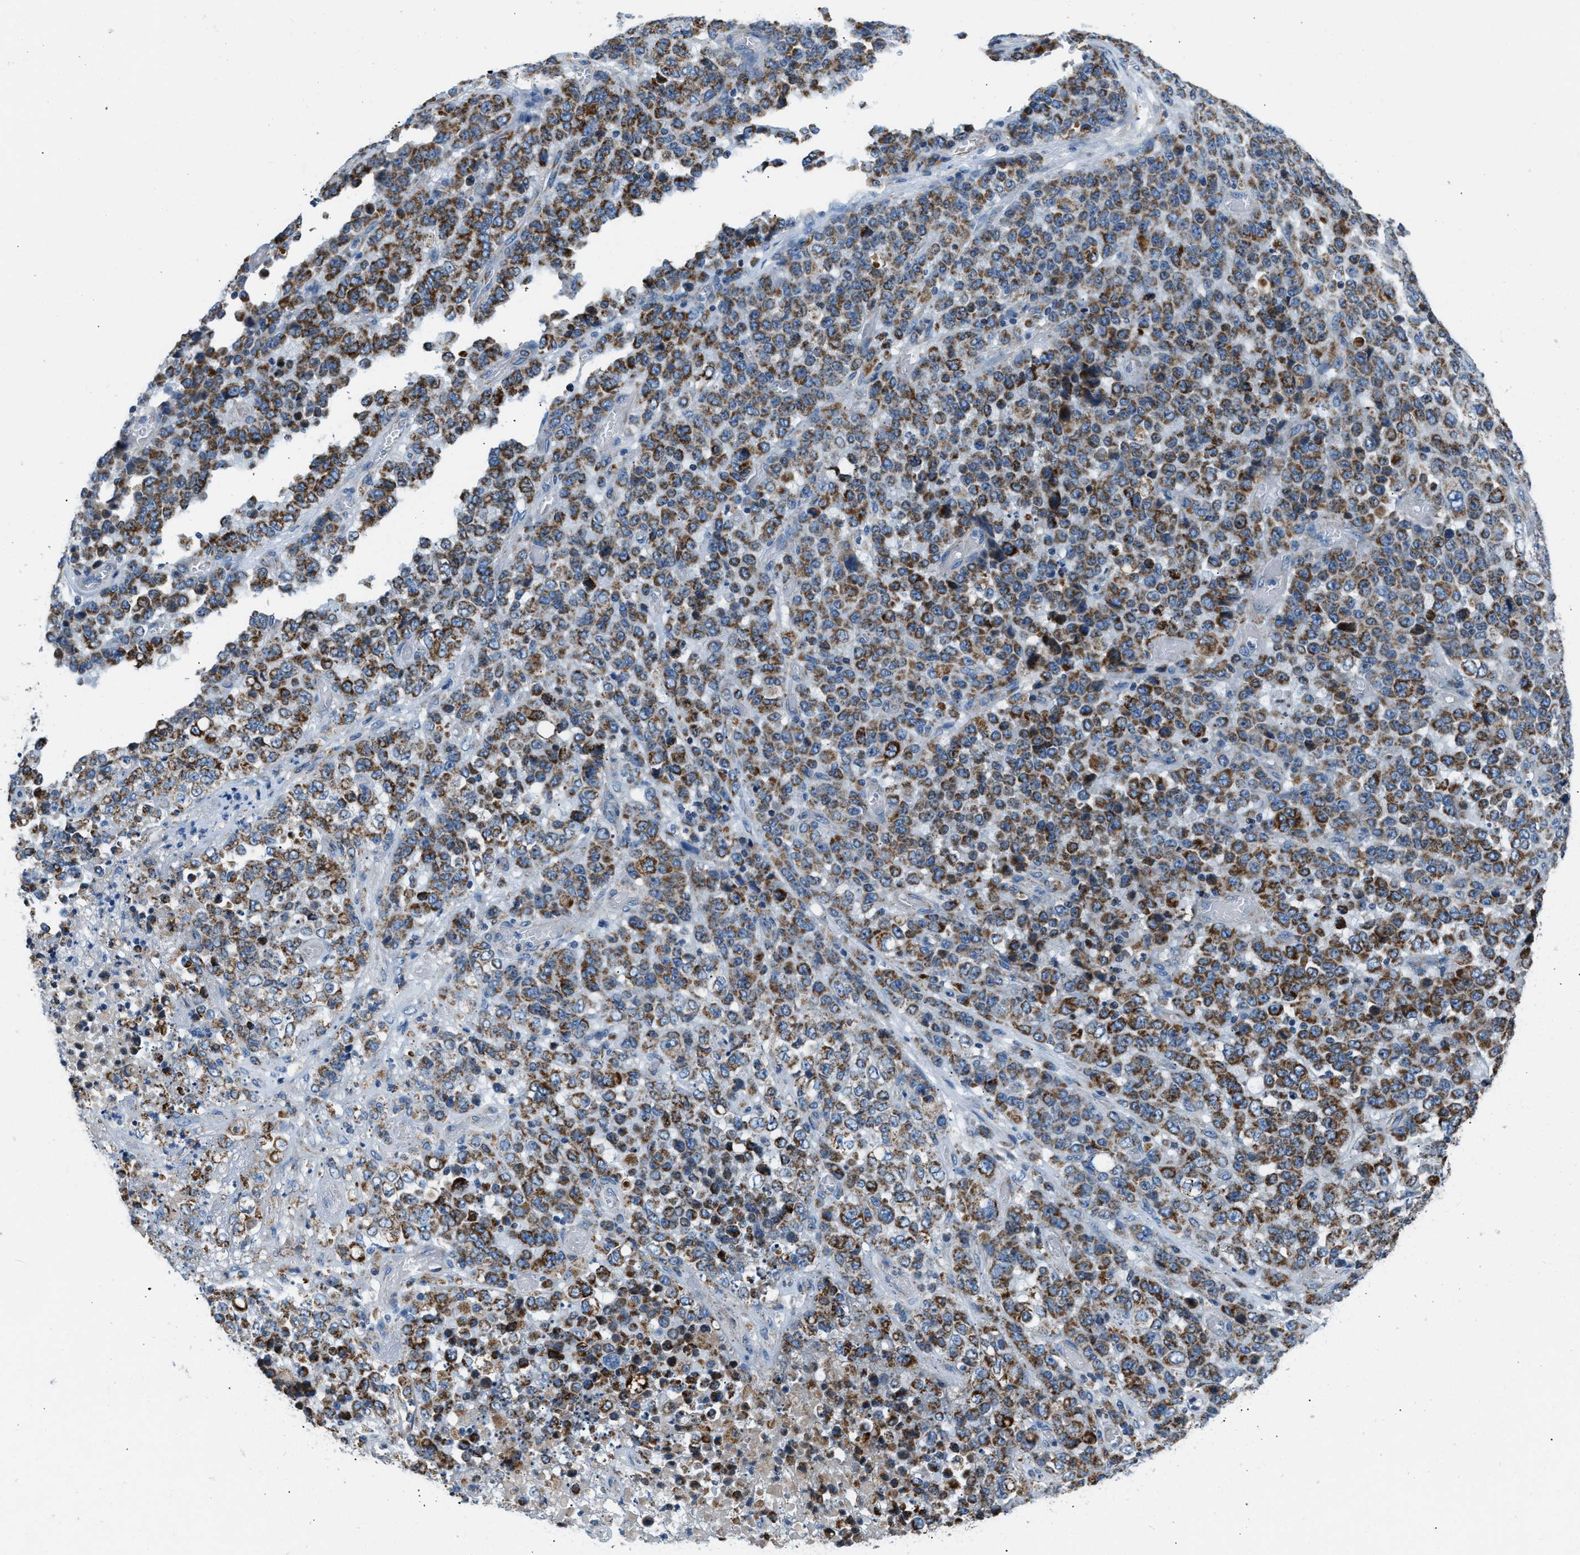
{"staining": {"intensity": "moderate", "quantity": ">75%", "location": "cytoplasmic/membranous"}, "tissue": "stomach cancer", "cell_type": "Tumor cells", "image_type": "cancer", "snomed": [{"axis": "morphology", "description": "Adenocarcinoma, NOS"}, {"axis": "topography", "description": "Stomach"}], "caption": "Protein staining shows moderate cytoplasmic/membranous staining in about >75% of tumor cells in stomach cancer.", "gene": "ACADVL", "patient": {"sex": "female", "age": 73}}